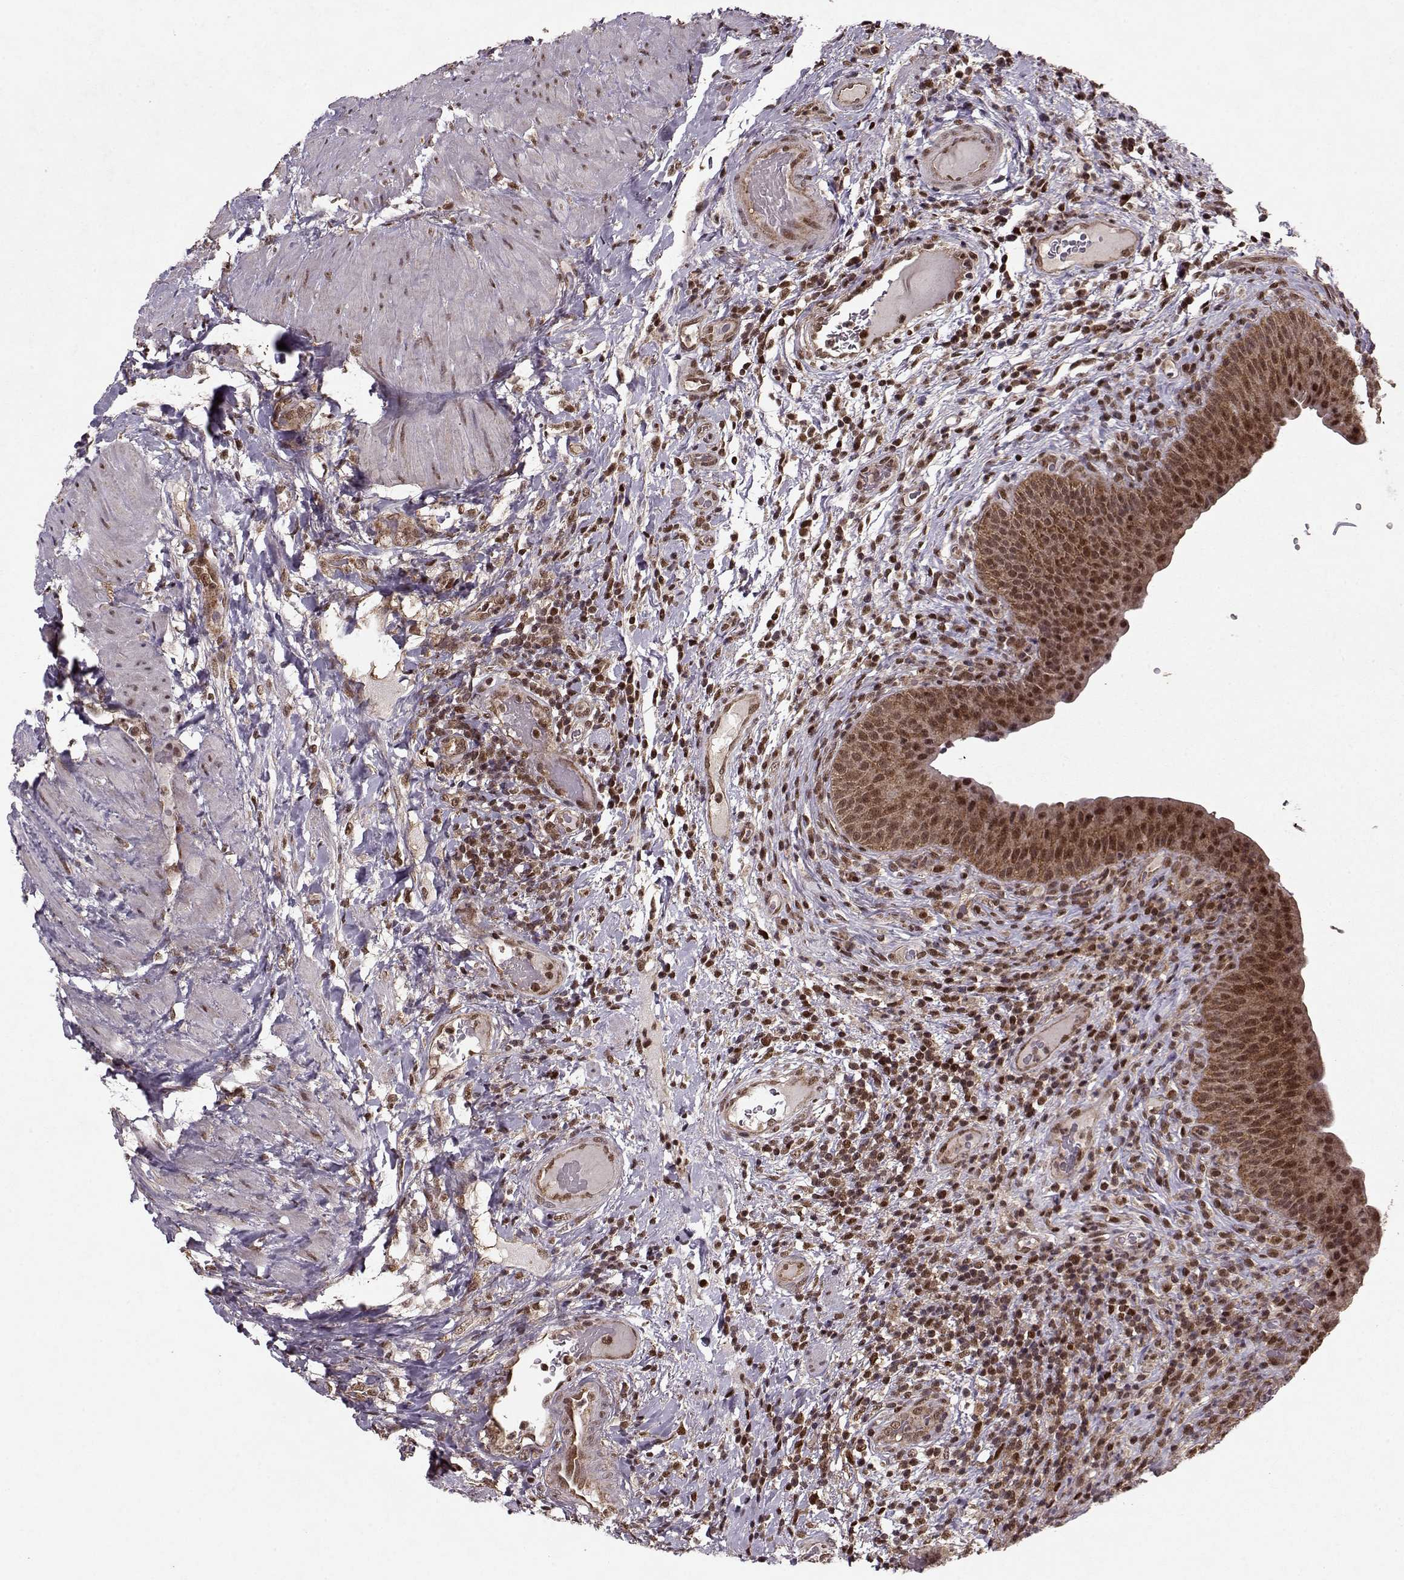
{"staining": {"intensity": "strong", "quantity": ">75%", "location": "cytoplasmic/membranous,nuclear"}, "tissue": "urinary bladder", "cell_type": "Urothelial cells", "image_type": "normal", "snomed": [{"axis": "morphology", "description": "Normal tissue, NOS"}, {"axis": "topography", "description": "Urinary bladder"}], "caption": "Urinary bladder stained with immunohistochemistry displays strong cytoplasmic/membranous,nuclear positivity in approximately >75% of urothelial cells.", "gene": "PSMA7", "patient": {"sex": "male", "age": 66}}